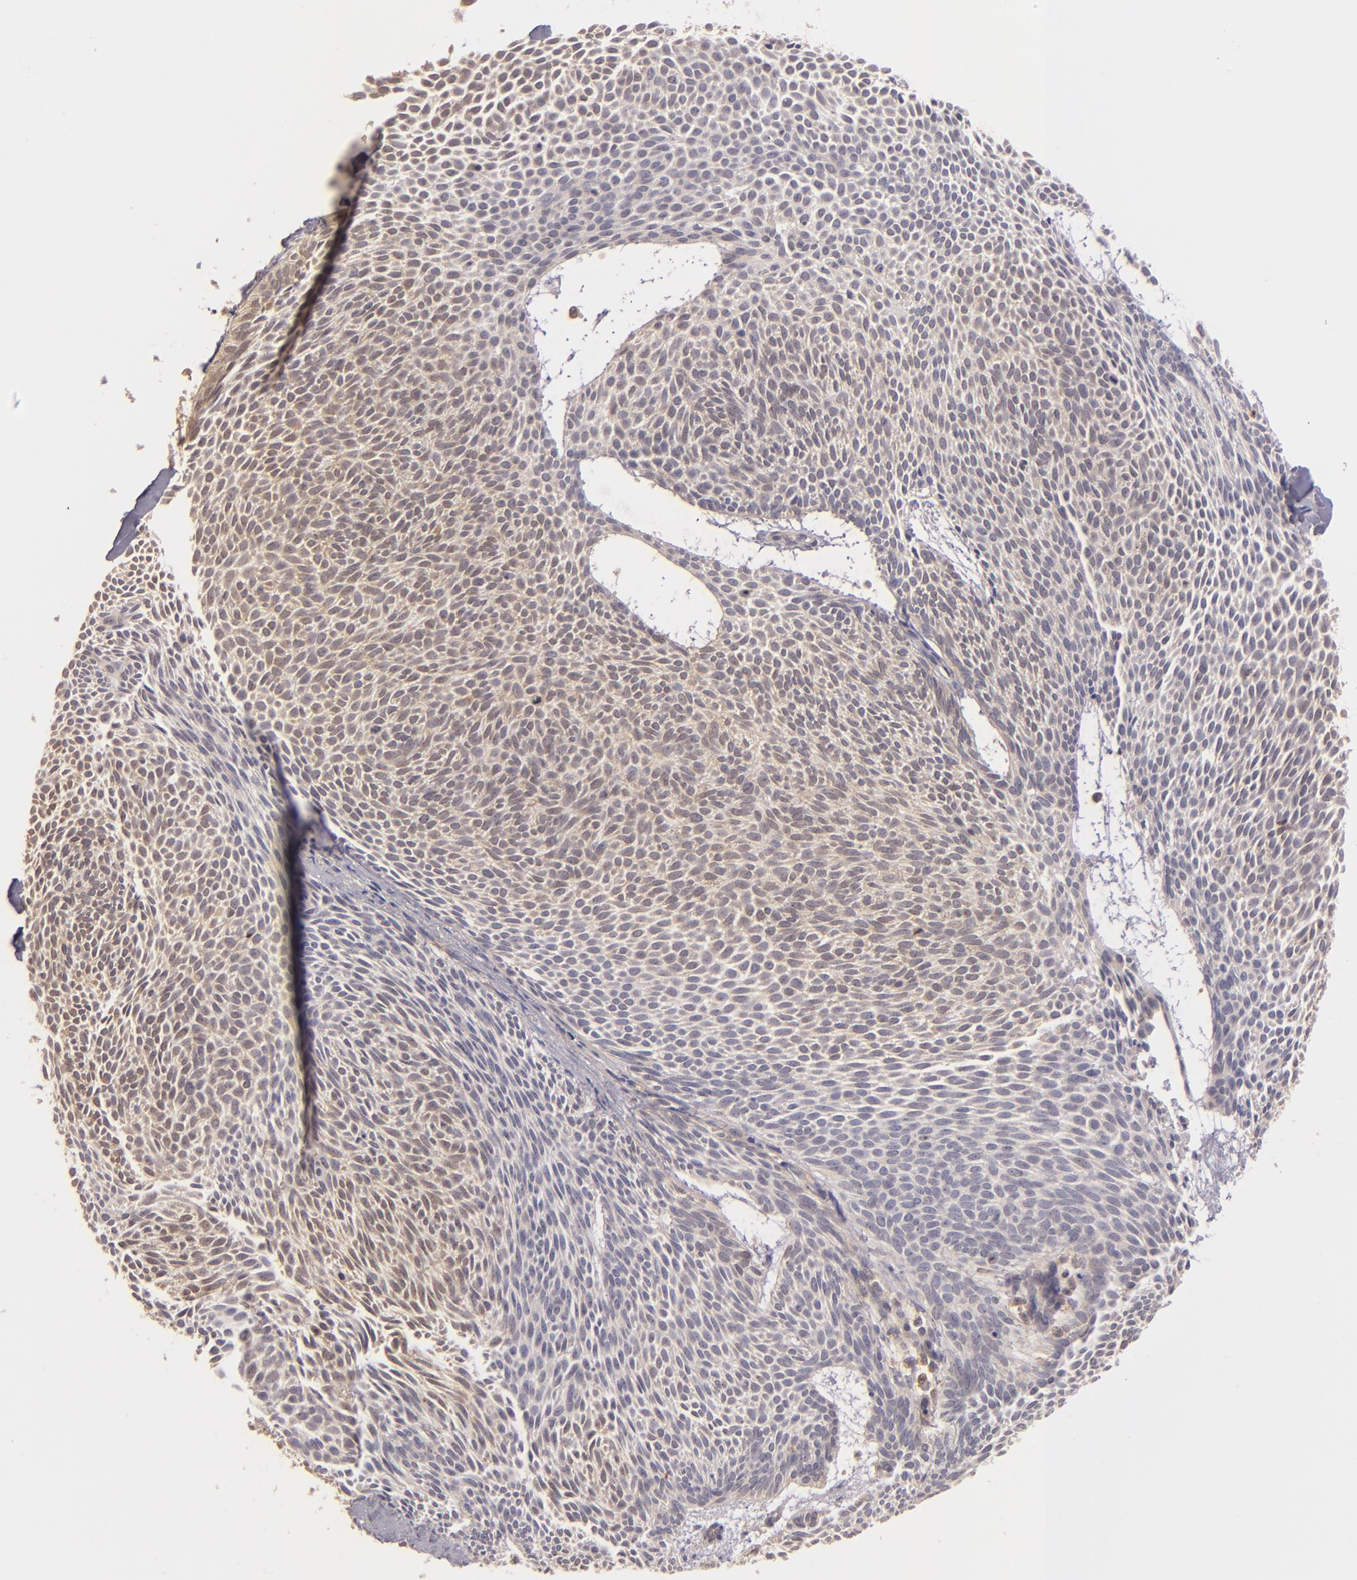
{"staining": {"intensity": "moderate", "quantity": ">75%", "location": "cytoplasmic/membranous"}, "tissue": "skin cancer", "cell_type": "Tumor cells", "image_type": "cancer", "snomed": [{"axis": "morphology", "description": "Basal cell carcinoma"}, {"axis": "topography", "description": "Skin"}], "caption": "DAB (3,3'-diaminobenzidine) immunohistochemical staining of human skin cancer (basal cell carcinoma) shows moderate cytoplasmic/membranous protein staining in approximately >75% of tumor cells. Nuclei are stained in blue.", "gene": "PRKCD", "patient": {"sex": "male", "age": 84}}